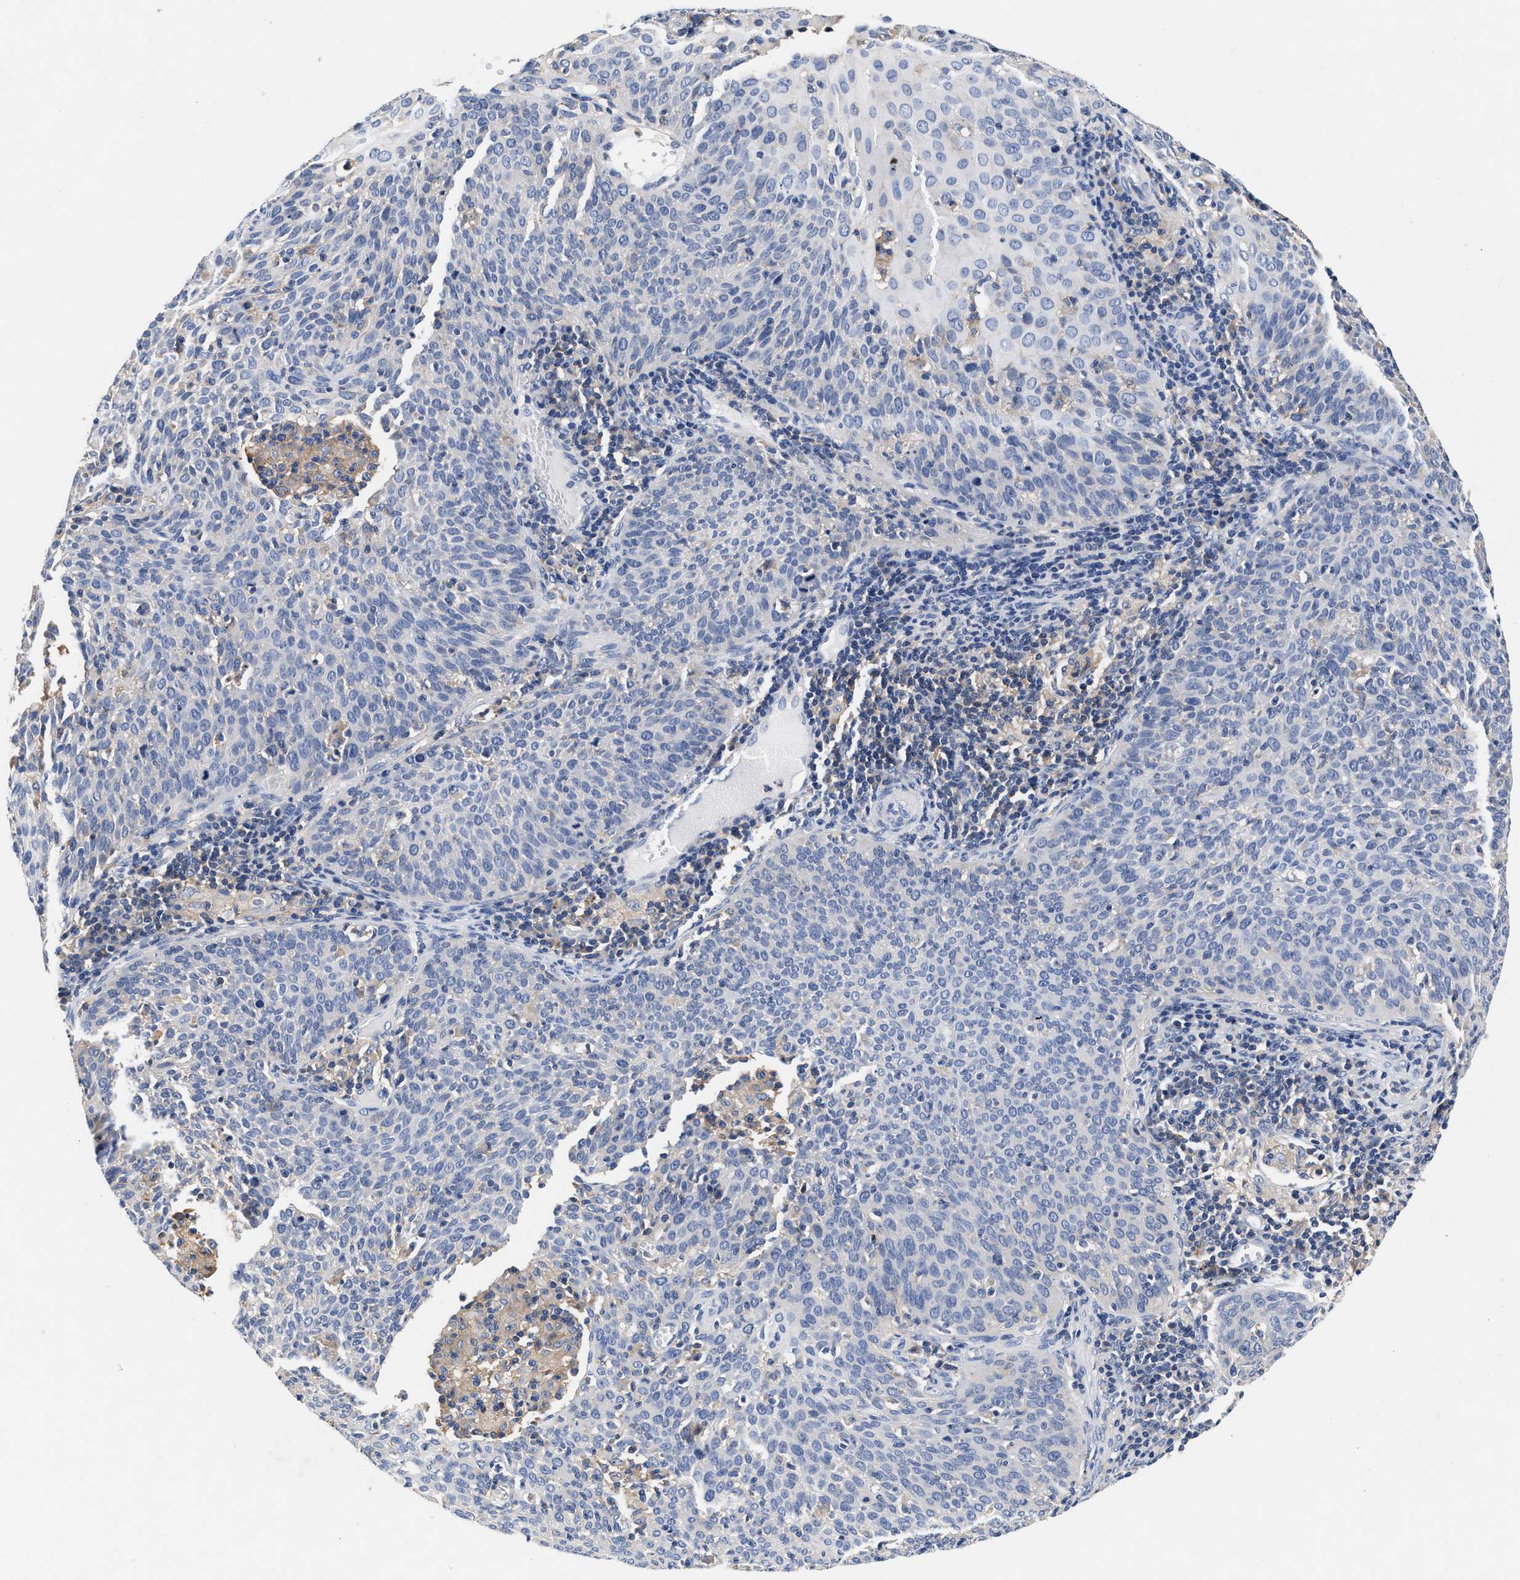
{"staining": {"intensity": "negative", "quantity": "none", "location": "none"}, "tissue": "cervical cancer", "cell_type": "Tumor cells", "image_type": "cancer", "snomed": [{"axis": "morphology", "description": "Squamous cell carcinoma, NOS"}, {"axis": "topography", "description": "Cervix"}], "caption": "Cervical cancer (squamous cell carcinoma) was stained to show a protein in brown. There is no significant staining in tumor cells. Brightfield microscopy of immunohistochemistry (IHC) stained with DAB (3,3'-diaminobenzidine) (brown) and hematoxylin (blue), captured at high magnification.", "gene": "GNAI3", "patient": {"sex": "female", "age": 38}}